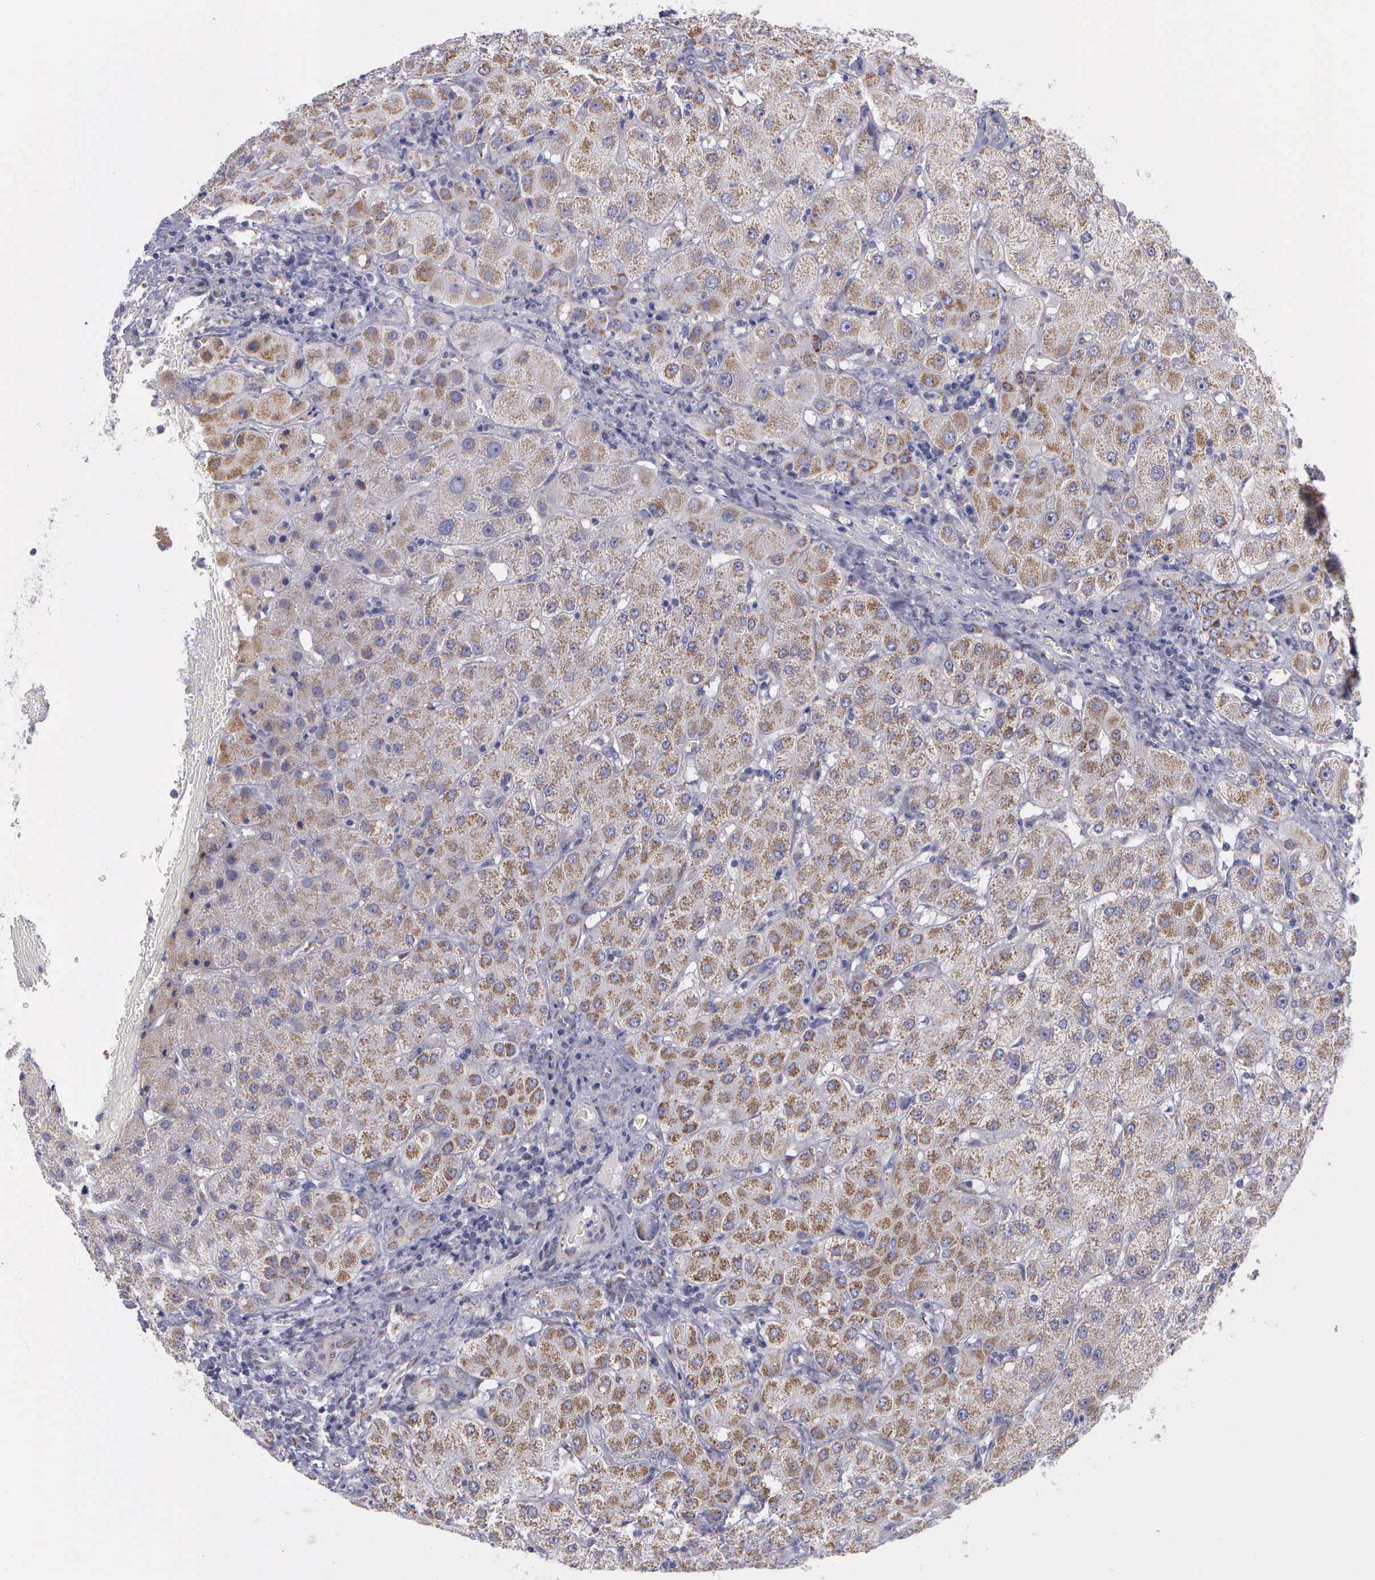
{"staining": {"intensity": "weak", "quantity": "25%-75%", "location": "cytoplasmic/membranous"}, "tissue": "liver", "cell_type": "Hepatocytes", "image_type": "normal", "snomed": [{"axis": "morphology", "description": "Normal tissue, NOS"}, {"axis": "topography", "description": "Liver"}], "caption": "Unremarkable liver was stained to show a protein in brown. There is low levels of weak cytoplasmic/membranous expression in about 25%-75% of hepatocytes. Immunohistochemistry stains the protein in brown and the nuclei are stained blue.", "gene": "SYNJ2BP", "patient": {"sex": "female", "age": 79}}